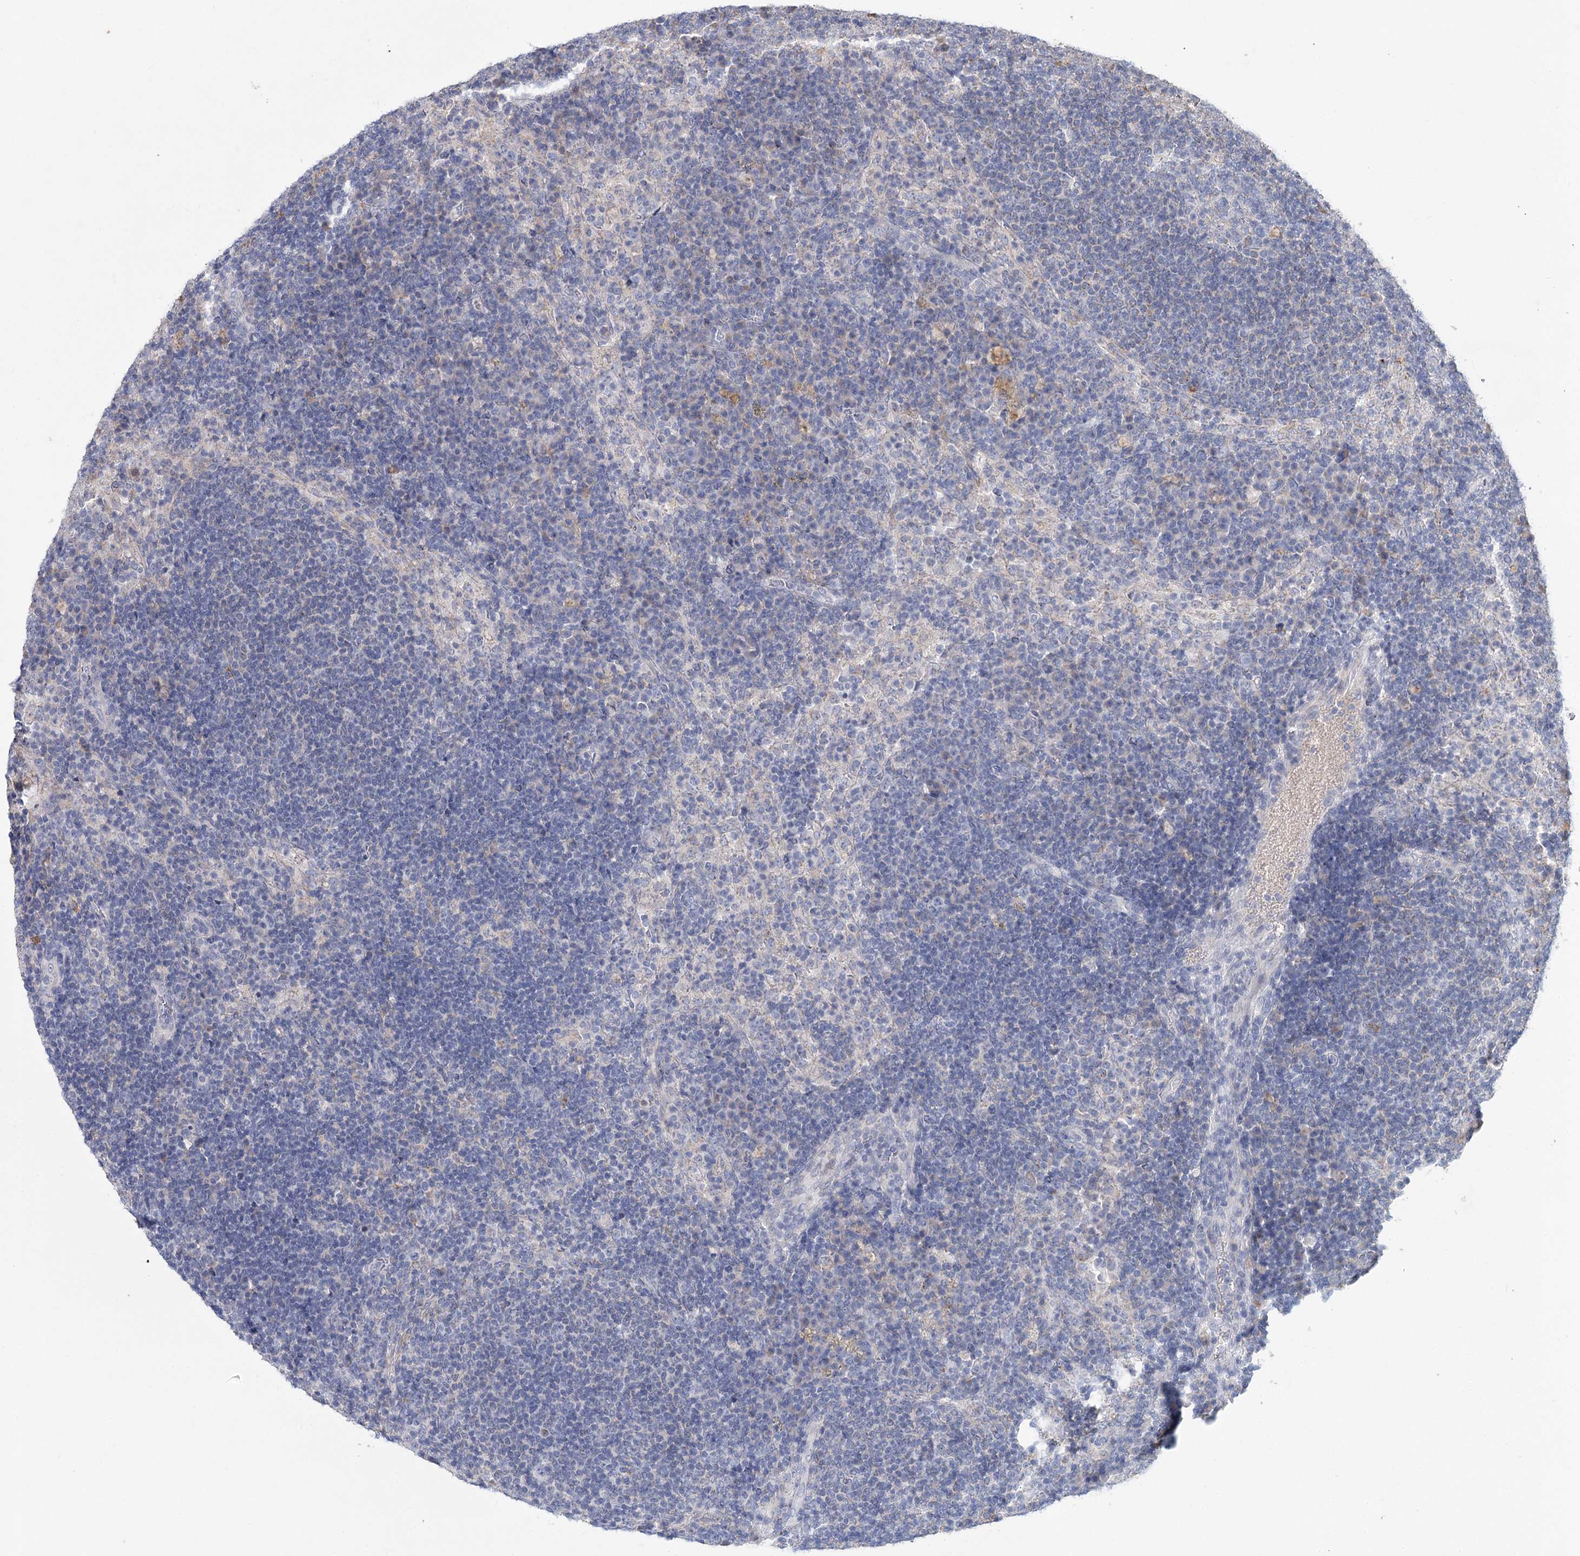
{"staining": {"intensity": "negative", "quantity": "none", "location": "none"}, "tissue": "lymph node", "cell_type": "Germinal center cells", "image_type": "normal", "snomed": [{"axis": "morphology", "description": "Normal tissue, NOS"}, {"axis": "topography", "description": "Lymph node"}], "caption": "The photomicrograph reveals no significant positivity in germinal center cells of lymph node.", "gene": "ARHGAP44", "patient": {"sex": "female", "age": 70}}